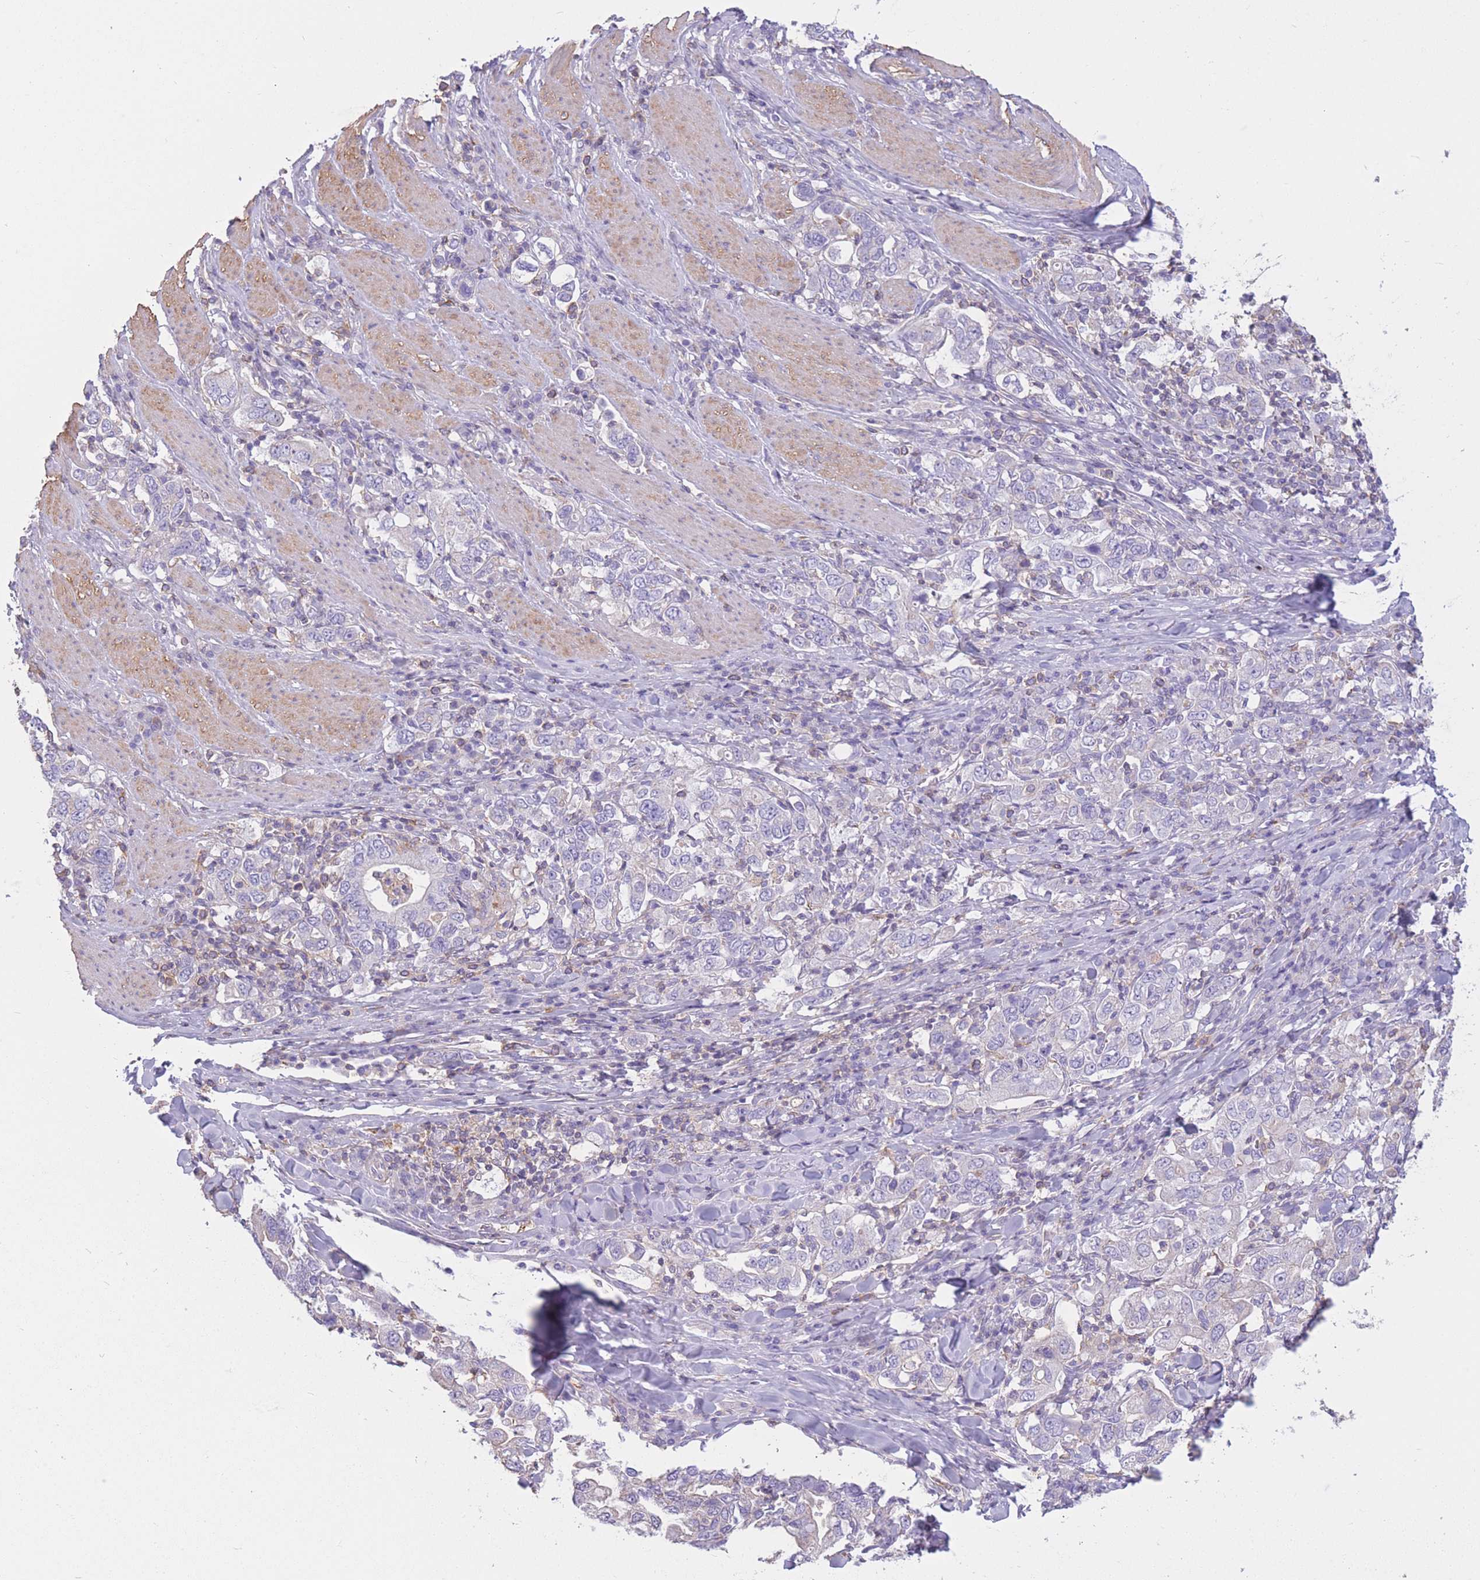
{"staining": {"intensity": "negative", "quantity": "none", "location": "none"}, "tissue": "stomach cancer", "cell_type": "Tumor cells", "image_type": "cancer", "snomed": [{"axis": "morphology", "description": "Adenocarcinoma, NOS"}, {"axis": "topography", "description": "Stomach, upper"}], "caption": "The photomicrograph demonstrates no significant staining in tumor cells of stomach cancer.", "gene": "PDHA1", "patient": {"sex": "male", "age": 62}}